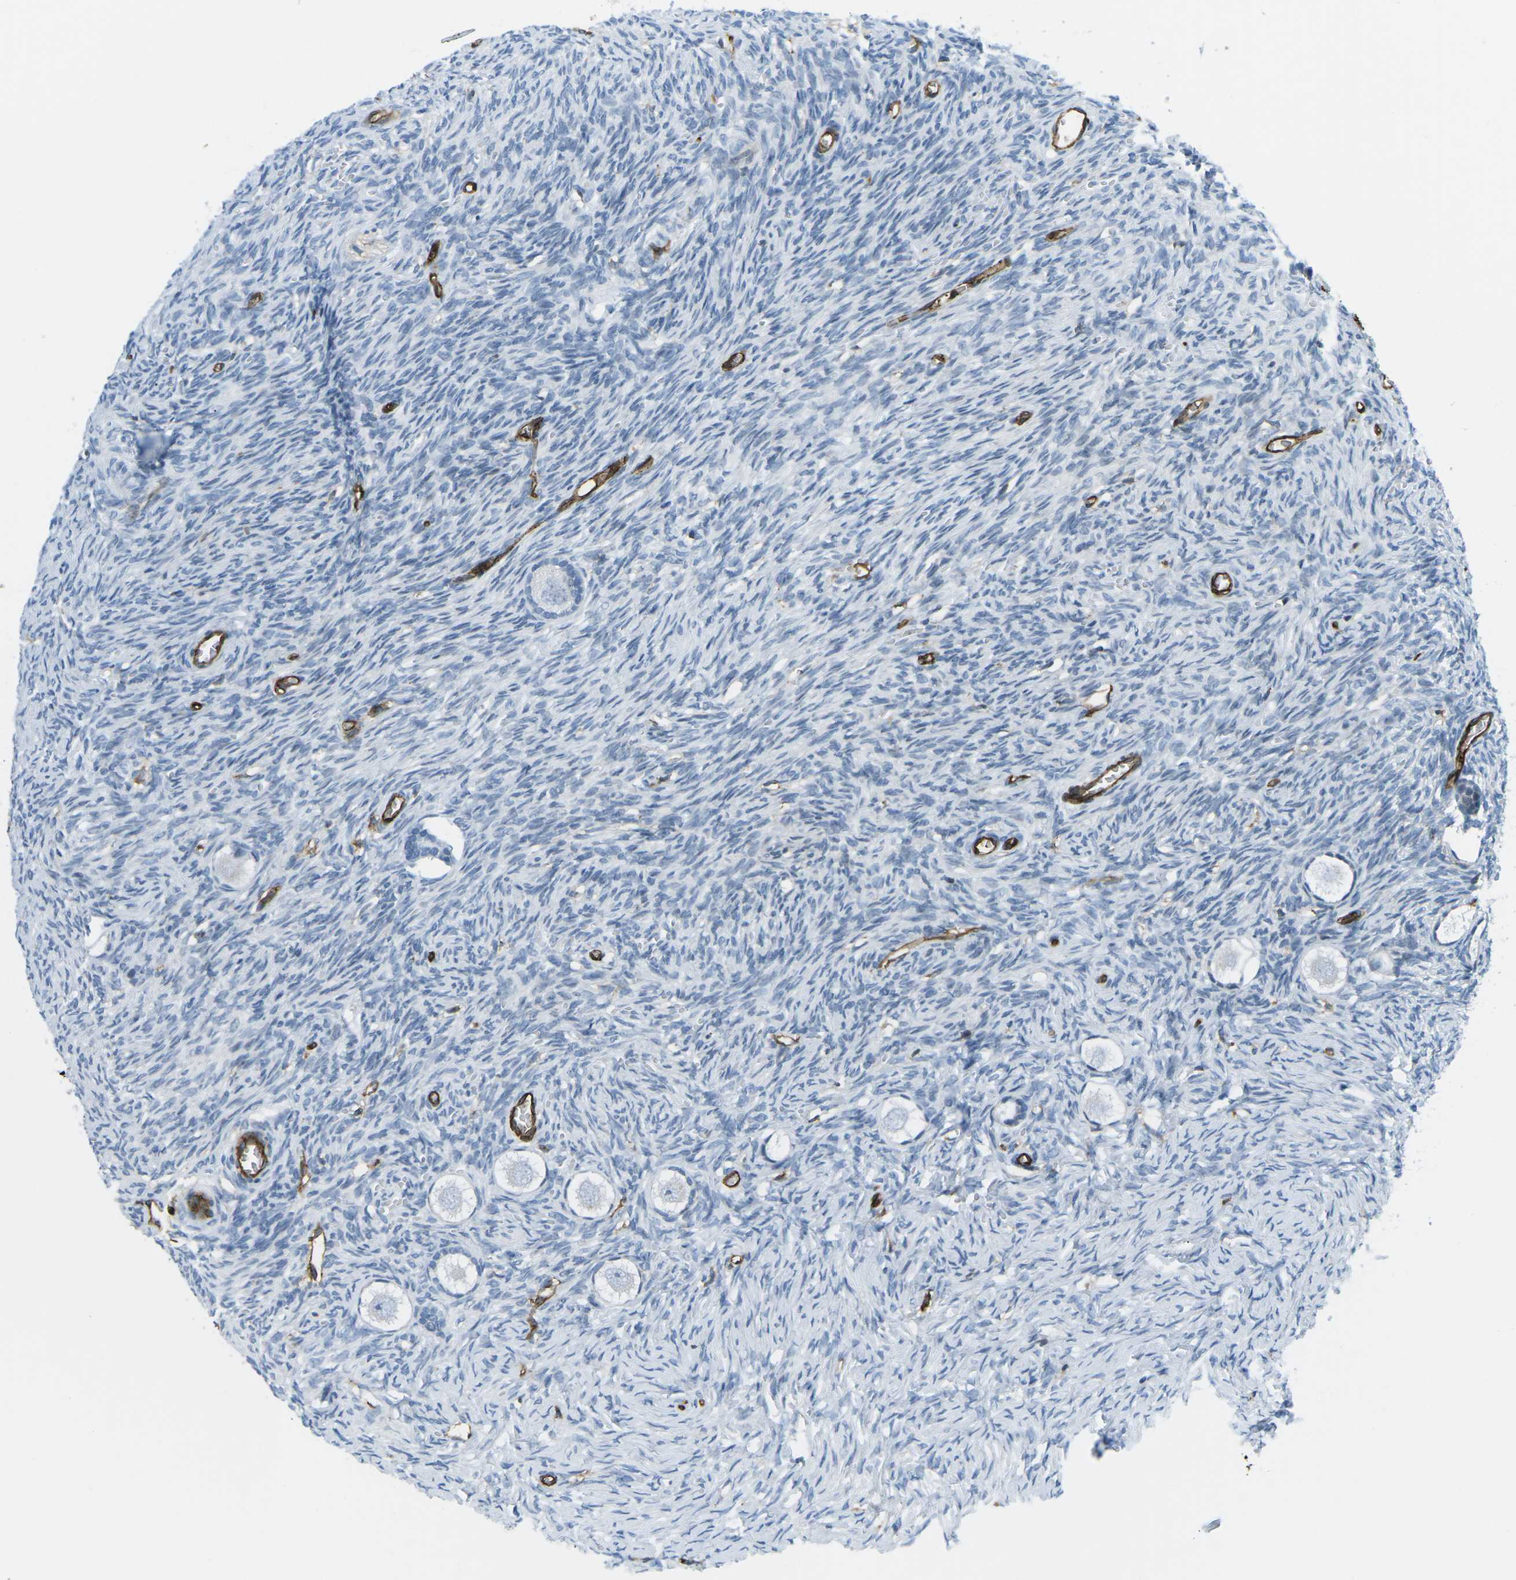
{"staining": {"intensity": "negative", "quantity": "none", "location": "none"}, "tissue": "ovary", "cell_type": "Follicle cells", "image_type": "normal", "snomed": [{"axis": "morphology", "description": "Normal tissue, NOS"}, {"axis": "topography", "description": "Ovary"}], "caption": "This is an immunohistochemistry image of unremarkable ovary. There is no positivity in follicle cells.", "gene": "HLA", "patient": {"sex": "female", "age": 27}}